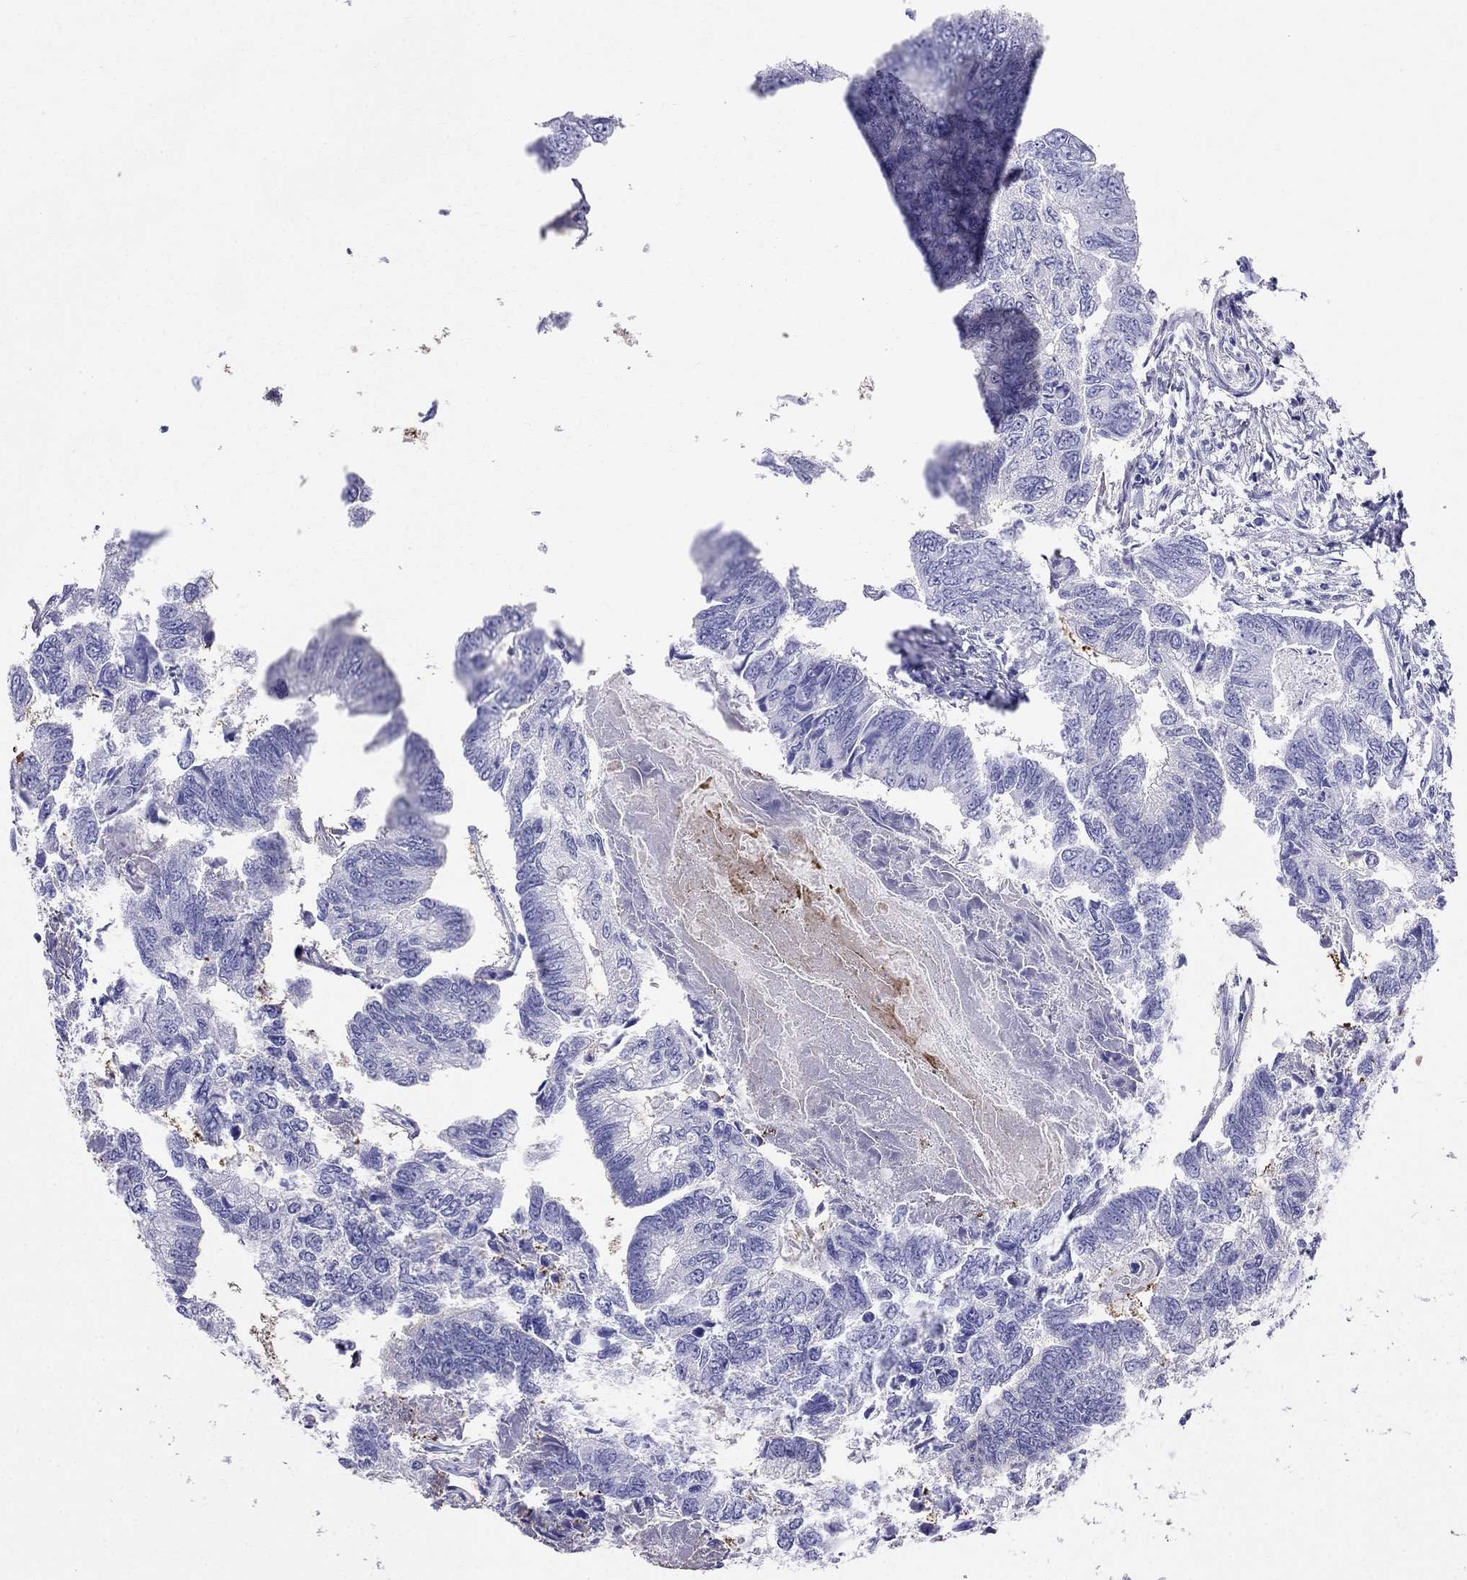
{"staining": {"intensity": "negative", "quantity": "none", "location": "none"}, "tissue": "colorectal cancer", "cell_type": "Tumor cells", "image_type": "cancer", "snomed": [{"axis": "morphology", "description": "Adenocarcinoma, NOS"}, {"axis": "topography", "description": "Colon"}], "caption": "Immunohistochemical staining of adenocarcinoma (colorectal) exhibits no significant staining in tumor cells.", "gene": "DNAAF6", "patient": {"sex": "female", "age": 65}}